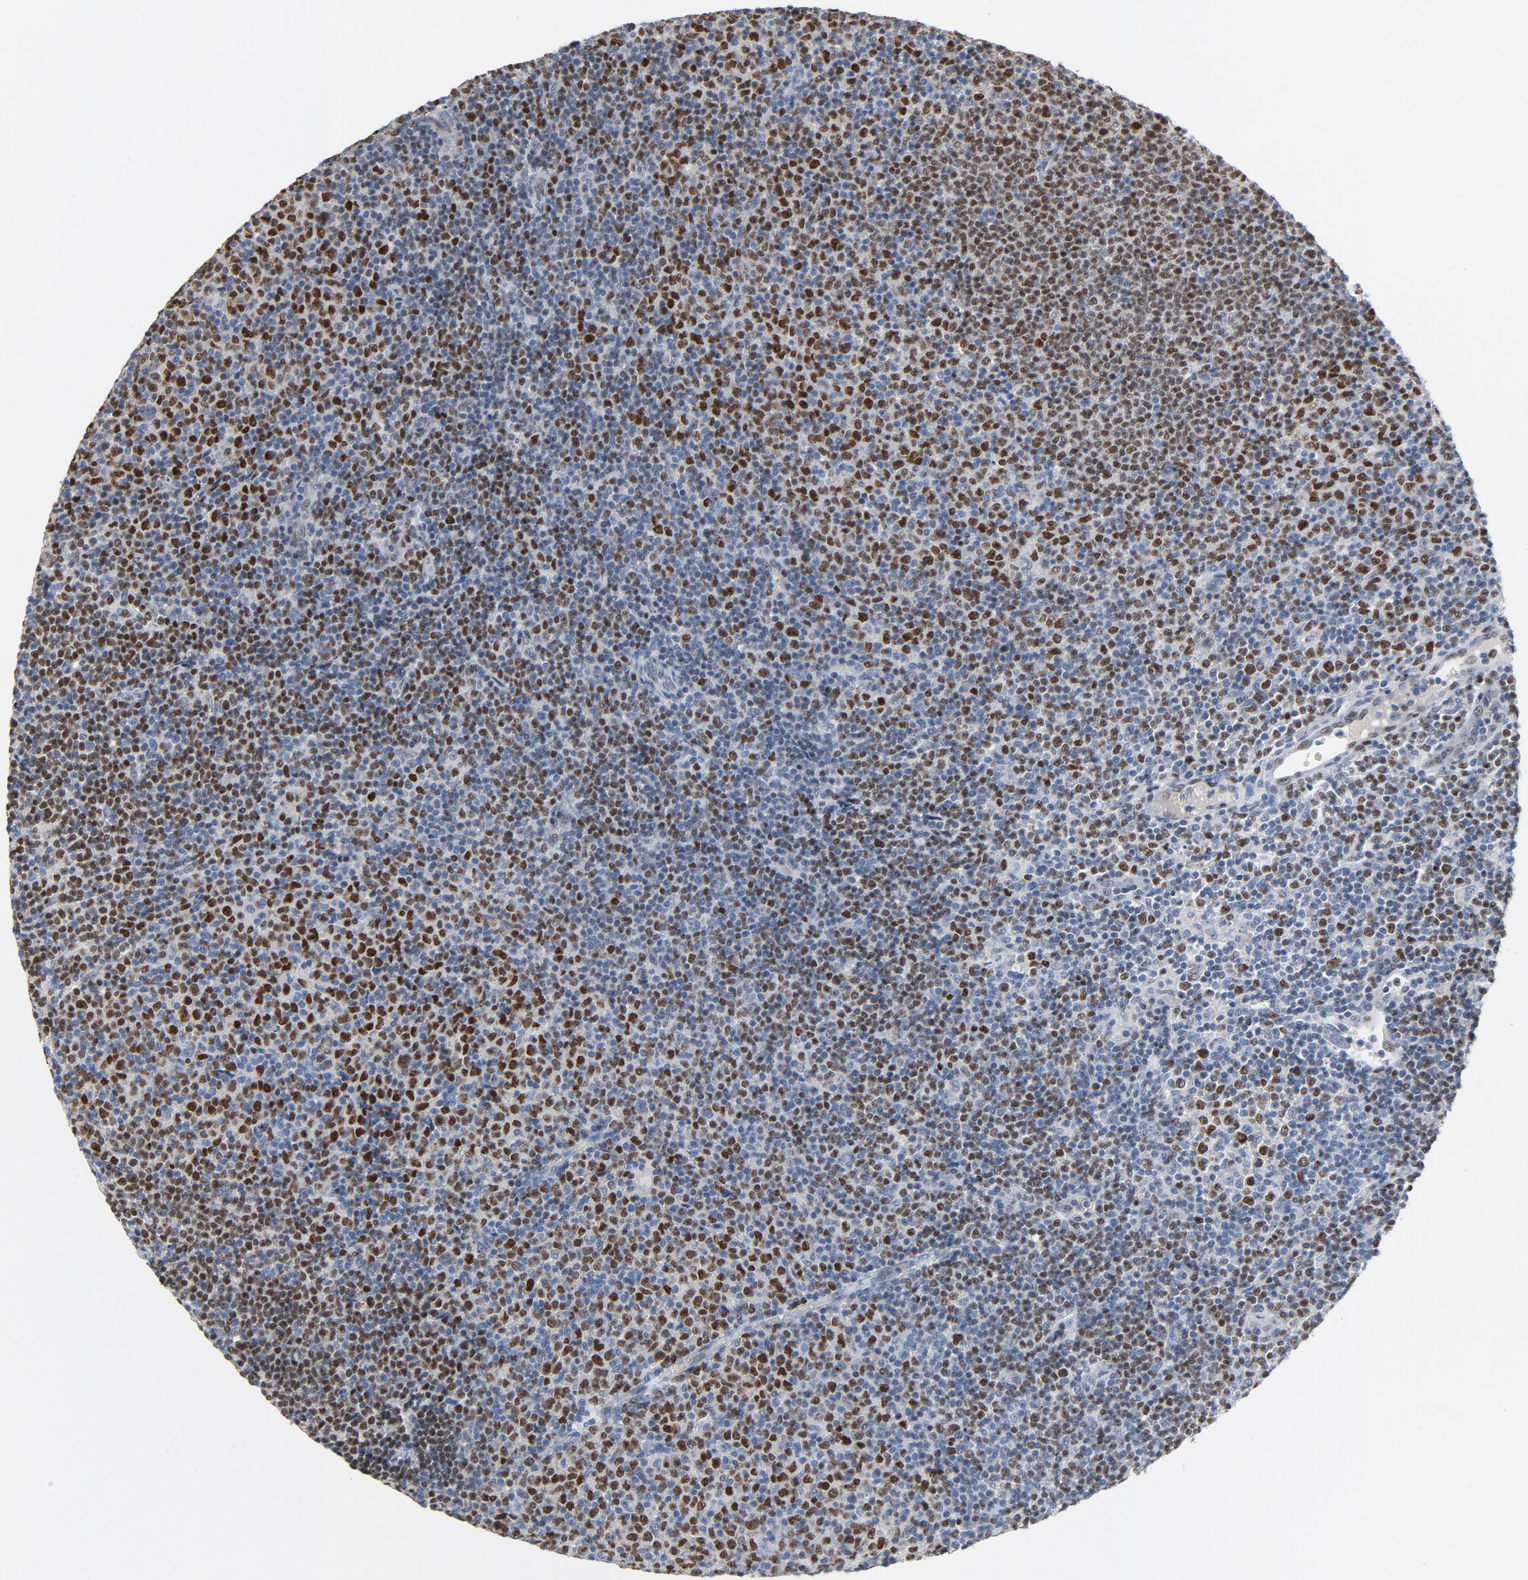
{"staining": {"intensity": "moderate", "quantity": "25%-75%", "location": "nuclear"}, "tissue": "lymphoma", "cell_type": "Tumor cells", "image_type": "cancer", "snomed": [{"axis": "morphology", "description": "Malignant lymphoma, non-Hodgkin's type, Low grade"}, {"axis": "topography", "description": "Lymph node"}], "caption": "Immunohistochemistry (IHC) photomicrograph of lymphoma stained for a protein (brown), which reveals medium levels of moderate nuclear staining in about 25%-75% of tumor cells.", "gene": "FOXP1", "patient": {"sex": "male", "age": 70}}